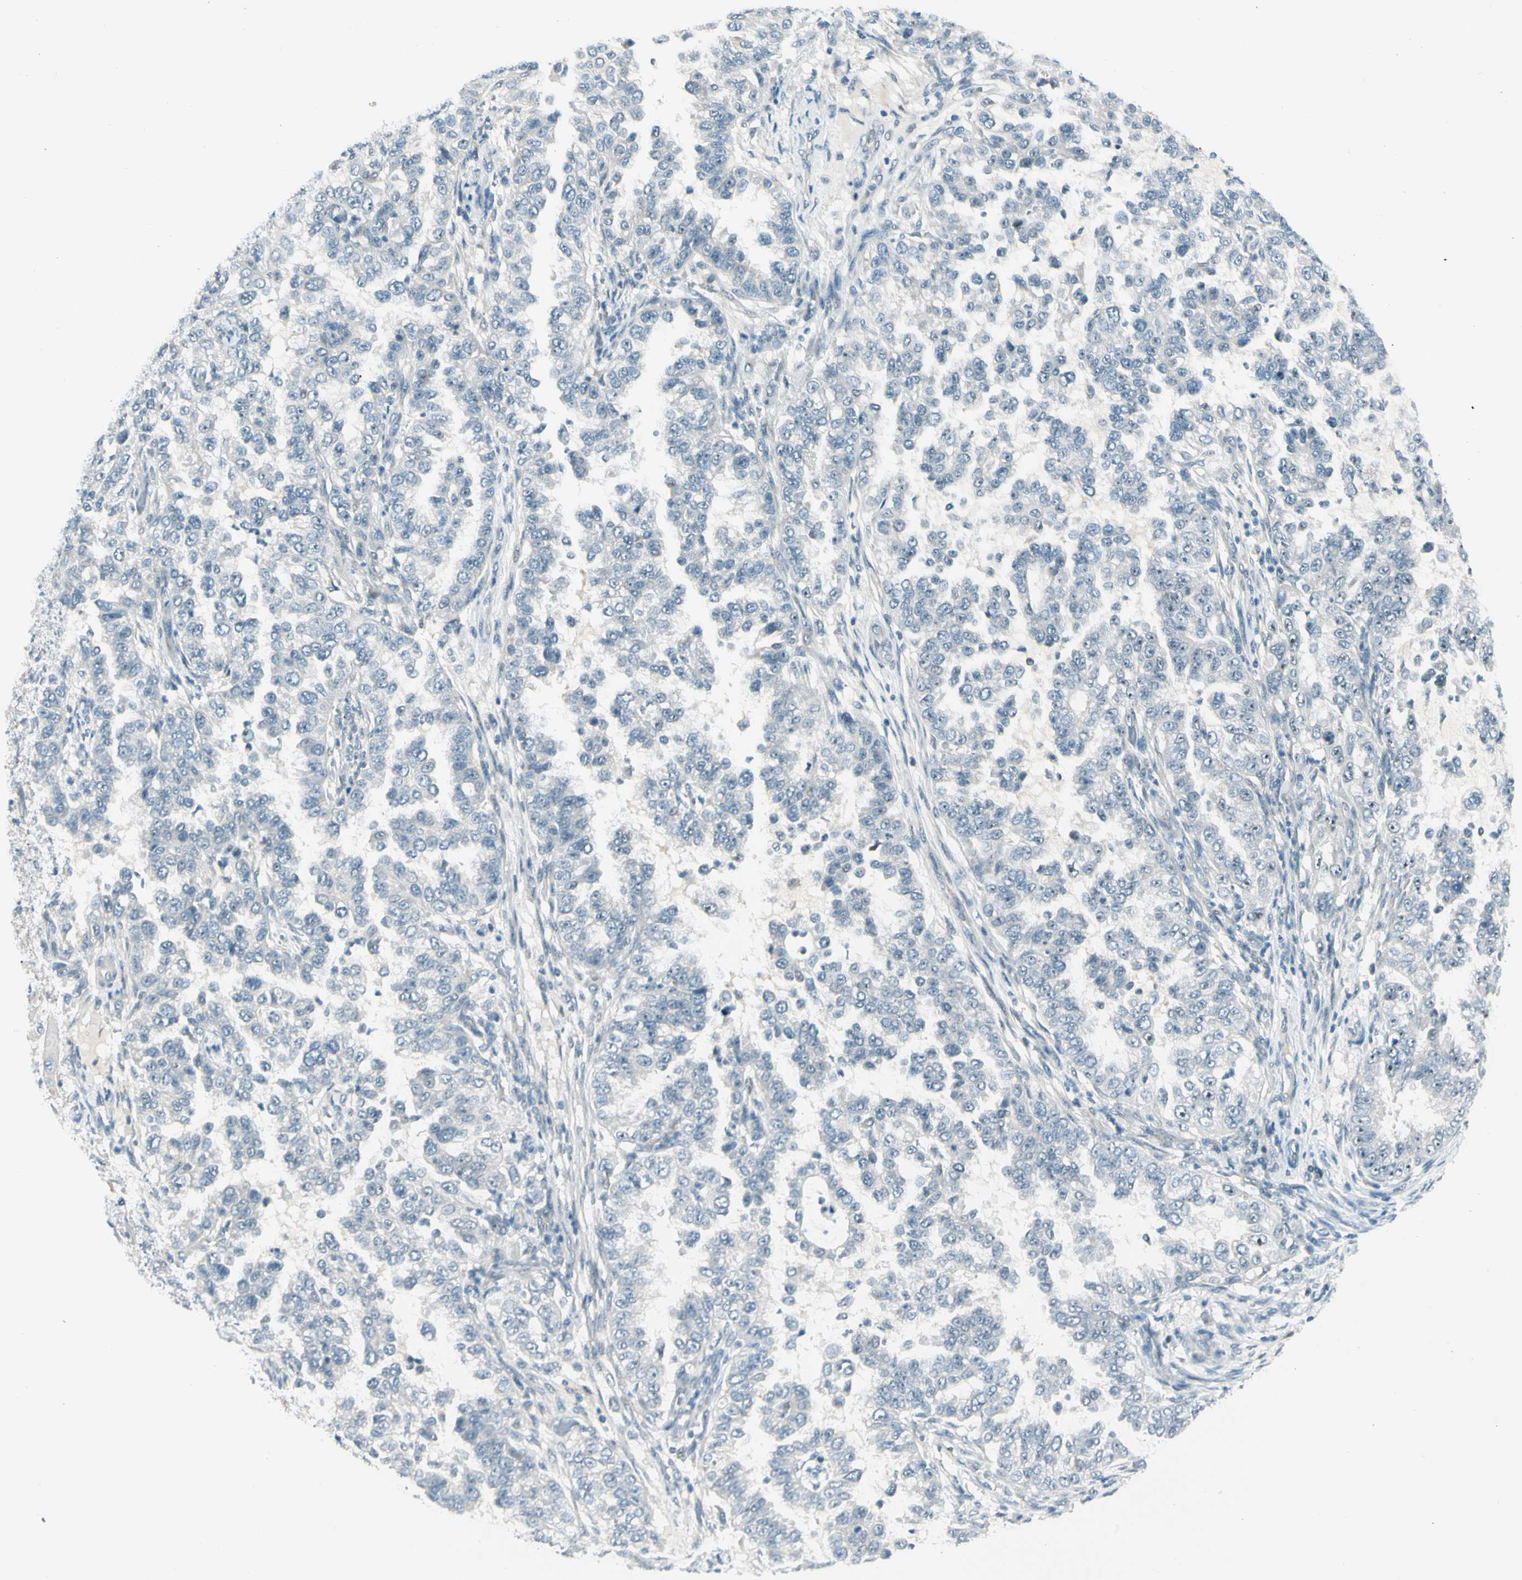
{"staining": {"intensity": "weak", "quantity": "<25%", "location": "nuclear"}, "tissue": "endometrial cancer", "cell_type": "Tumor cells", "image_type": "cancer", "snomed": [{"axis": "morphology", "description": "Adenocarcinoma, NOS"}, {"axis": "topography", "description": "Endometrium"}], "caption": "The micrograph shows no significant expression in tumor cells of endometrial adenocarcinoma. (DAB immunohistochemistry (IHC) with hematoxylin counter stain).", "gene": "ZSCAN1", "patient": {"sex": "female", "age": 85}}